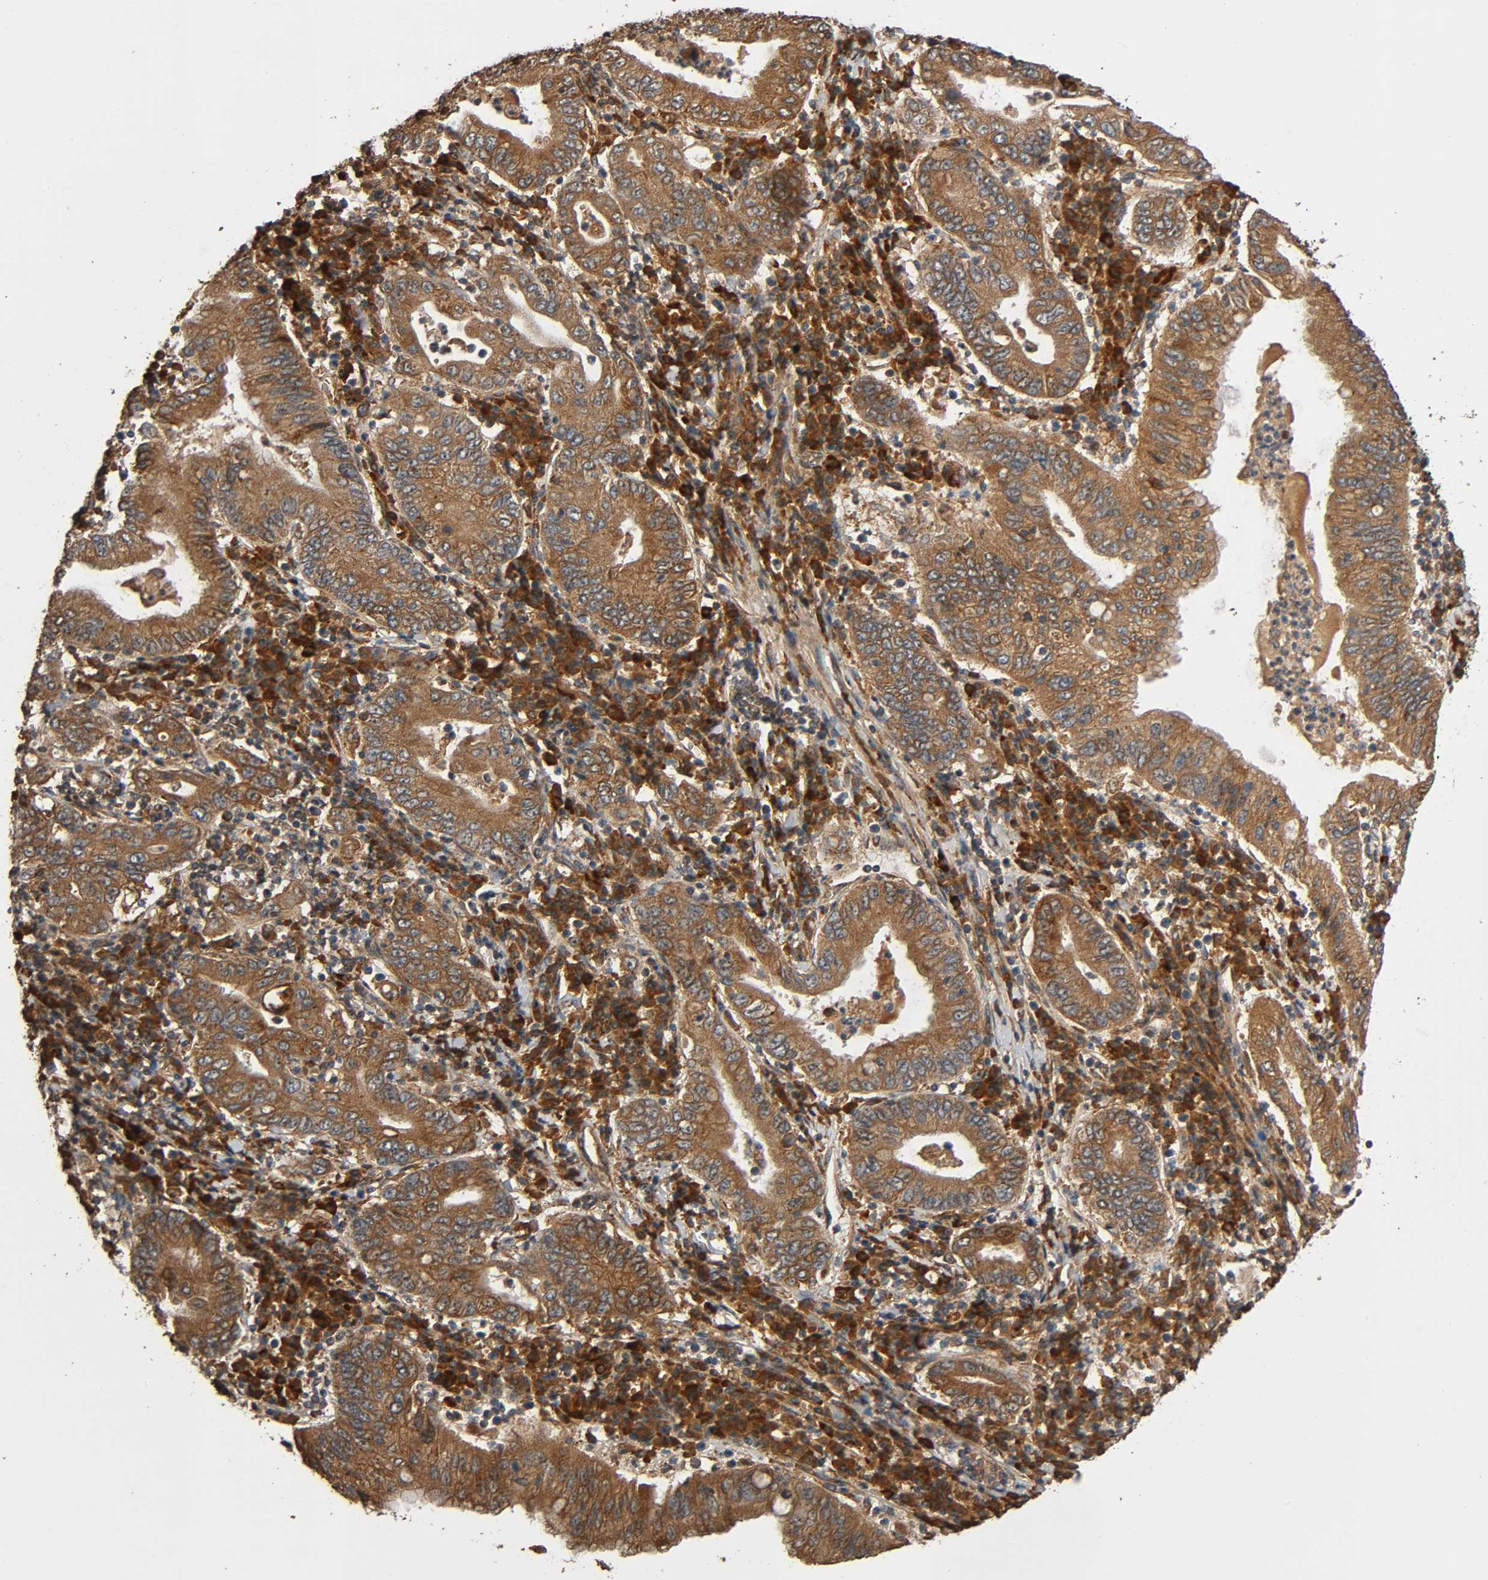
{"staining": {"intensity": "strong", "quantity": ">75%", "location": "cytoplasmic/membranous"}, "tissue": "stomach cancer", "cell_type": "Tumor cells", "image_type": "cancer", "snomed": [{"axis": "morphology", "description": "Normal tissue, NOS"}, {"axis": "morphology", "description": "Adenocarcinoma, NOS"}, {"axis": "topography", "description": "Esophagus"}, {"axis": "topography", "description": "Stomach, upper"}, {"axis": "topography", "description": "Peripheral nerve tissue"}], "caption": "Immunohistochemical staining of stomach cancer reveals strong cytoplasmic/membranous protein expression in approximately >75% of tumor cells.", "gene": "MAP3K8", "patient": {"sex": "male", "age": 62}}